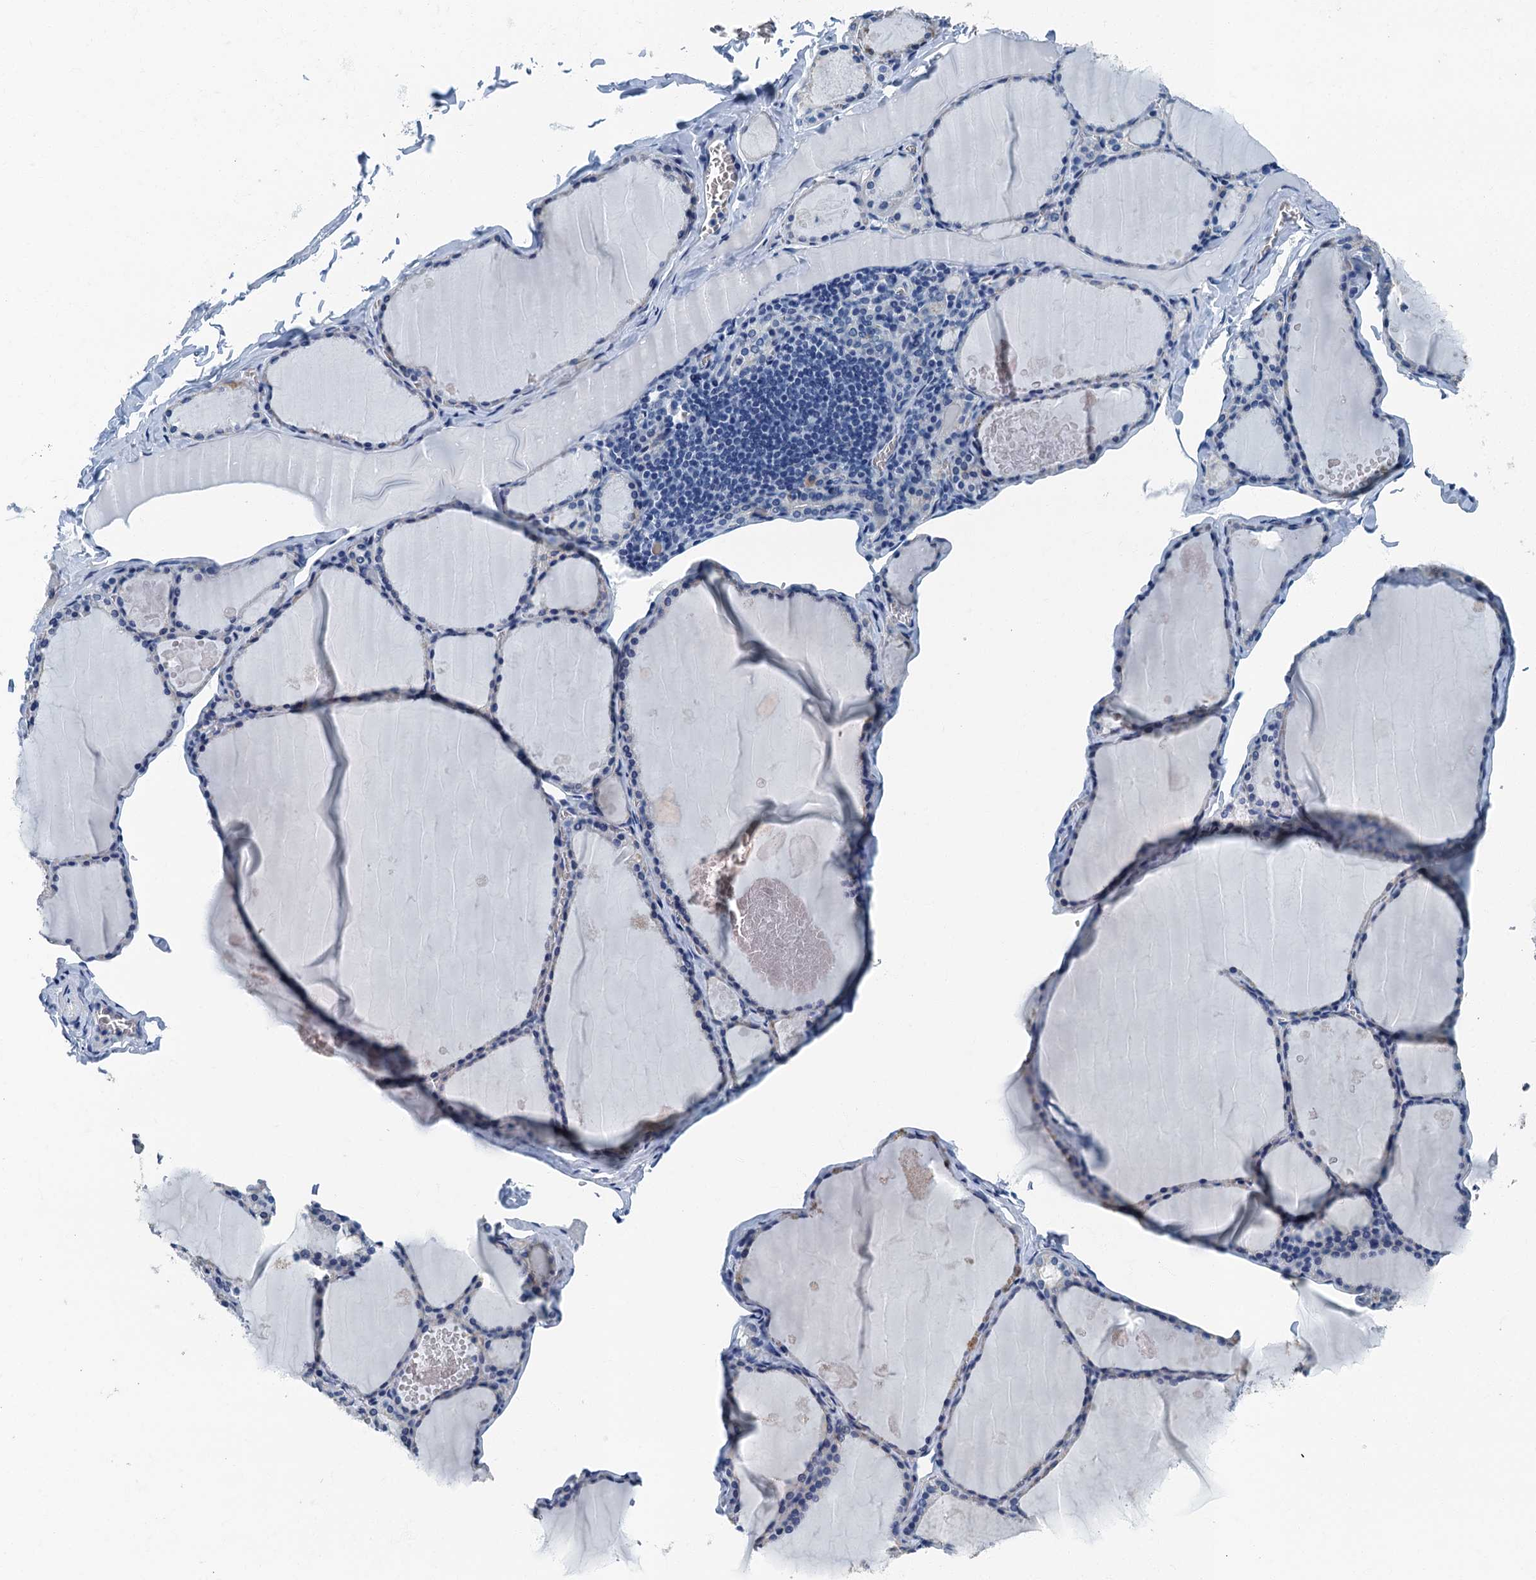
{"staining": {"intensity": "negative", "quantity": "none", "location": "none"}, "tissue": "thyroid gland", "cell_type": "Glandular cells", "image_type": "normal", "snomed": [{"axis": "morphology", "description": "Normal tissue, NOS"}, {"axis": "topography", "description": "Thyroid gland"}], "caption": "Protein analysis of normal thyroid gland demonstrates no significant expression in glandular cells.", "gene": "GADL1", "patient": {"sex": "male", "age": 56}}